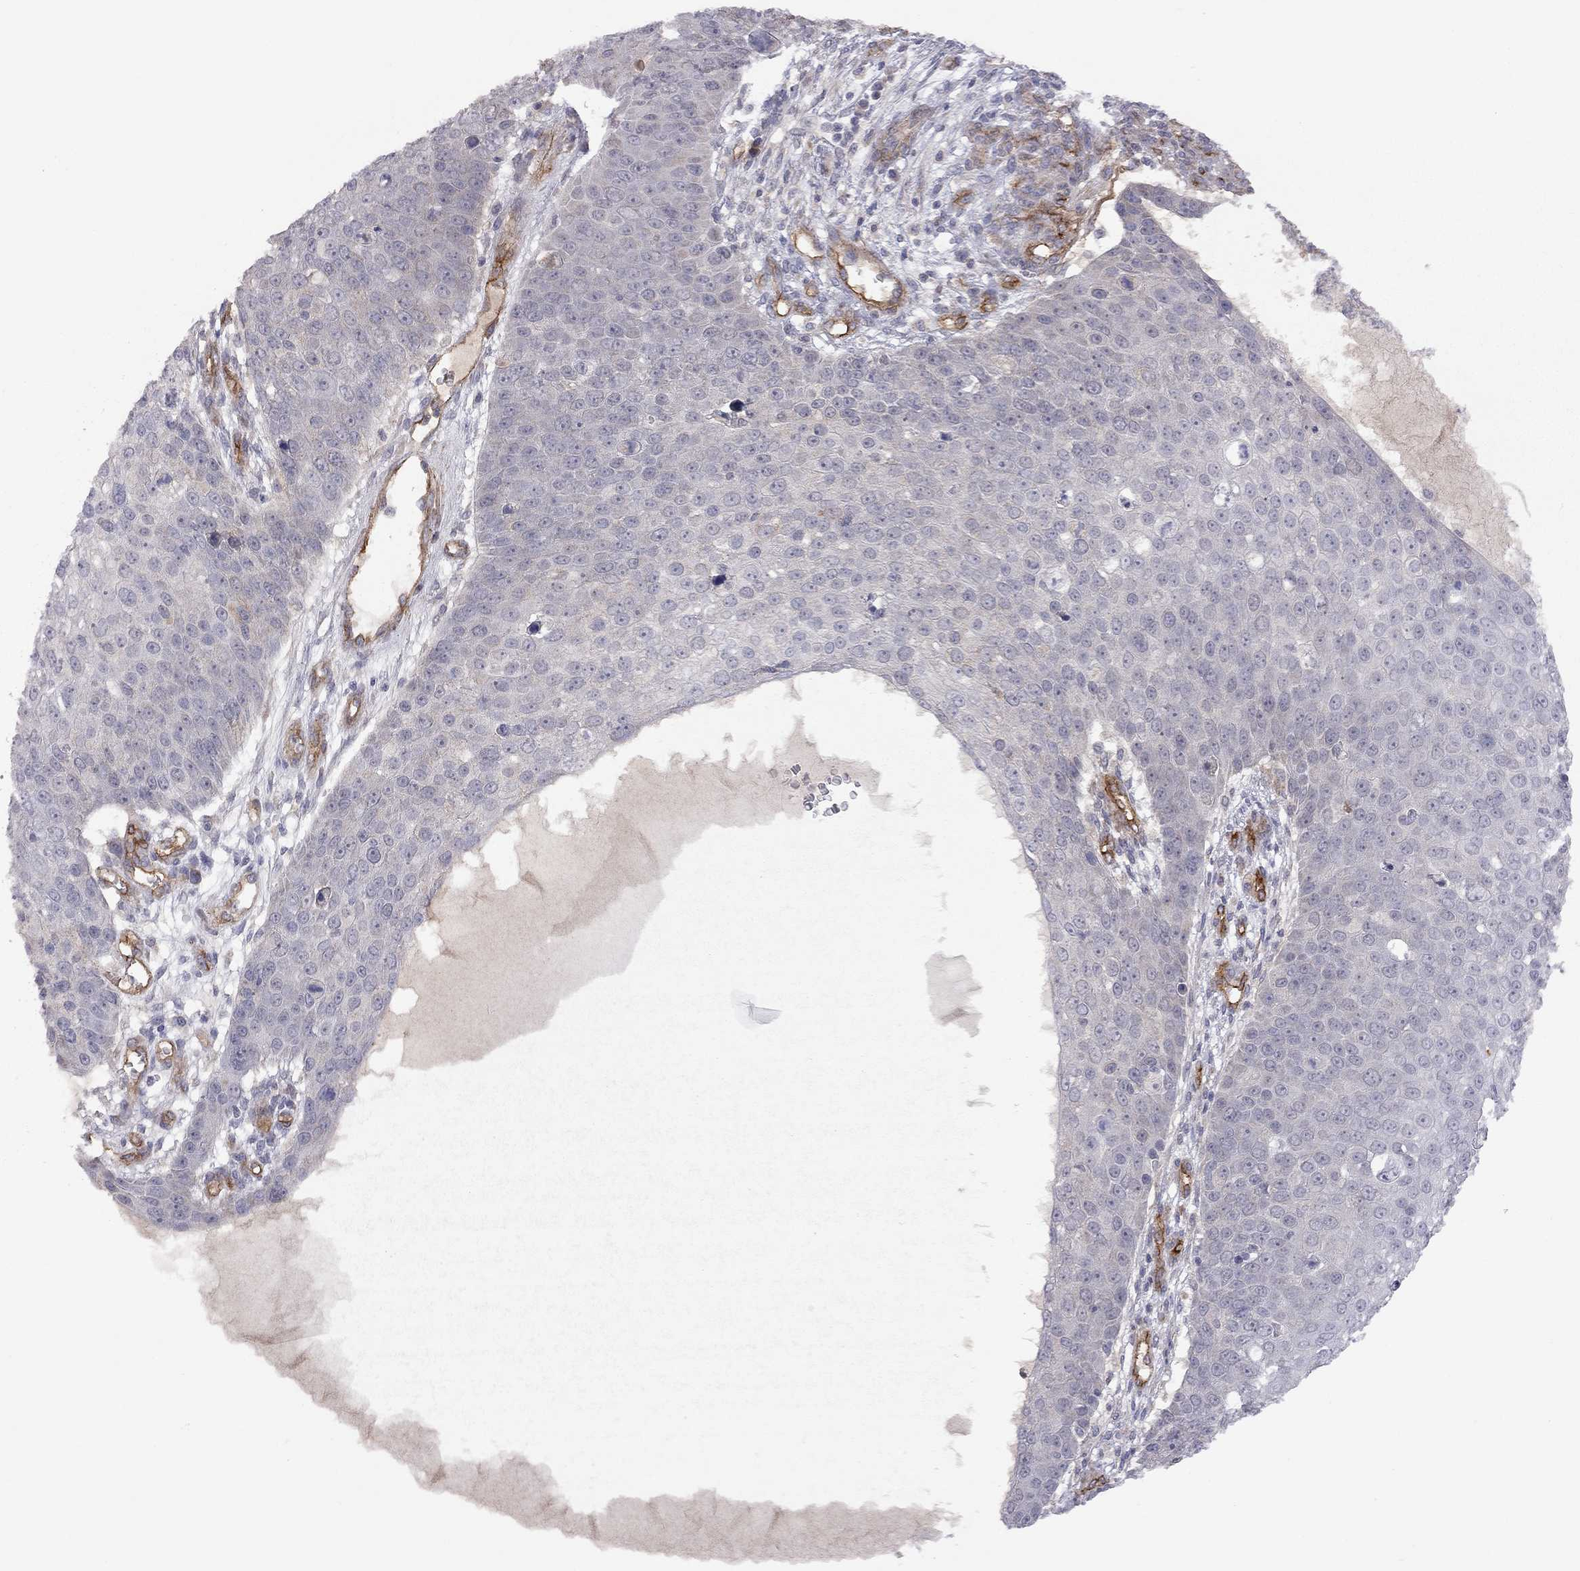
{"staining": {"intensity": "negative", "quantity": "none", "location": "none"}, "tissue": "skin cancer", "cell_type": "Tumor cells", "image_type": "cancer", "snomed": [{"axis": "morphology", "description": "Squamous cell carcinoma, NOS"}, {"axis": "topography", "description": "Skin"}], "caption": "Skin squamous cell carcinoma stained for a protein using immunohistochemistry demonstrates no expression tumor cells.", "gene": "EXOC3L2", "patient": {"sex": "male", "age": 71}}